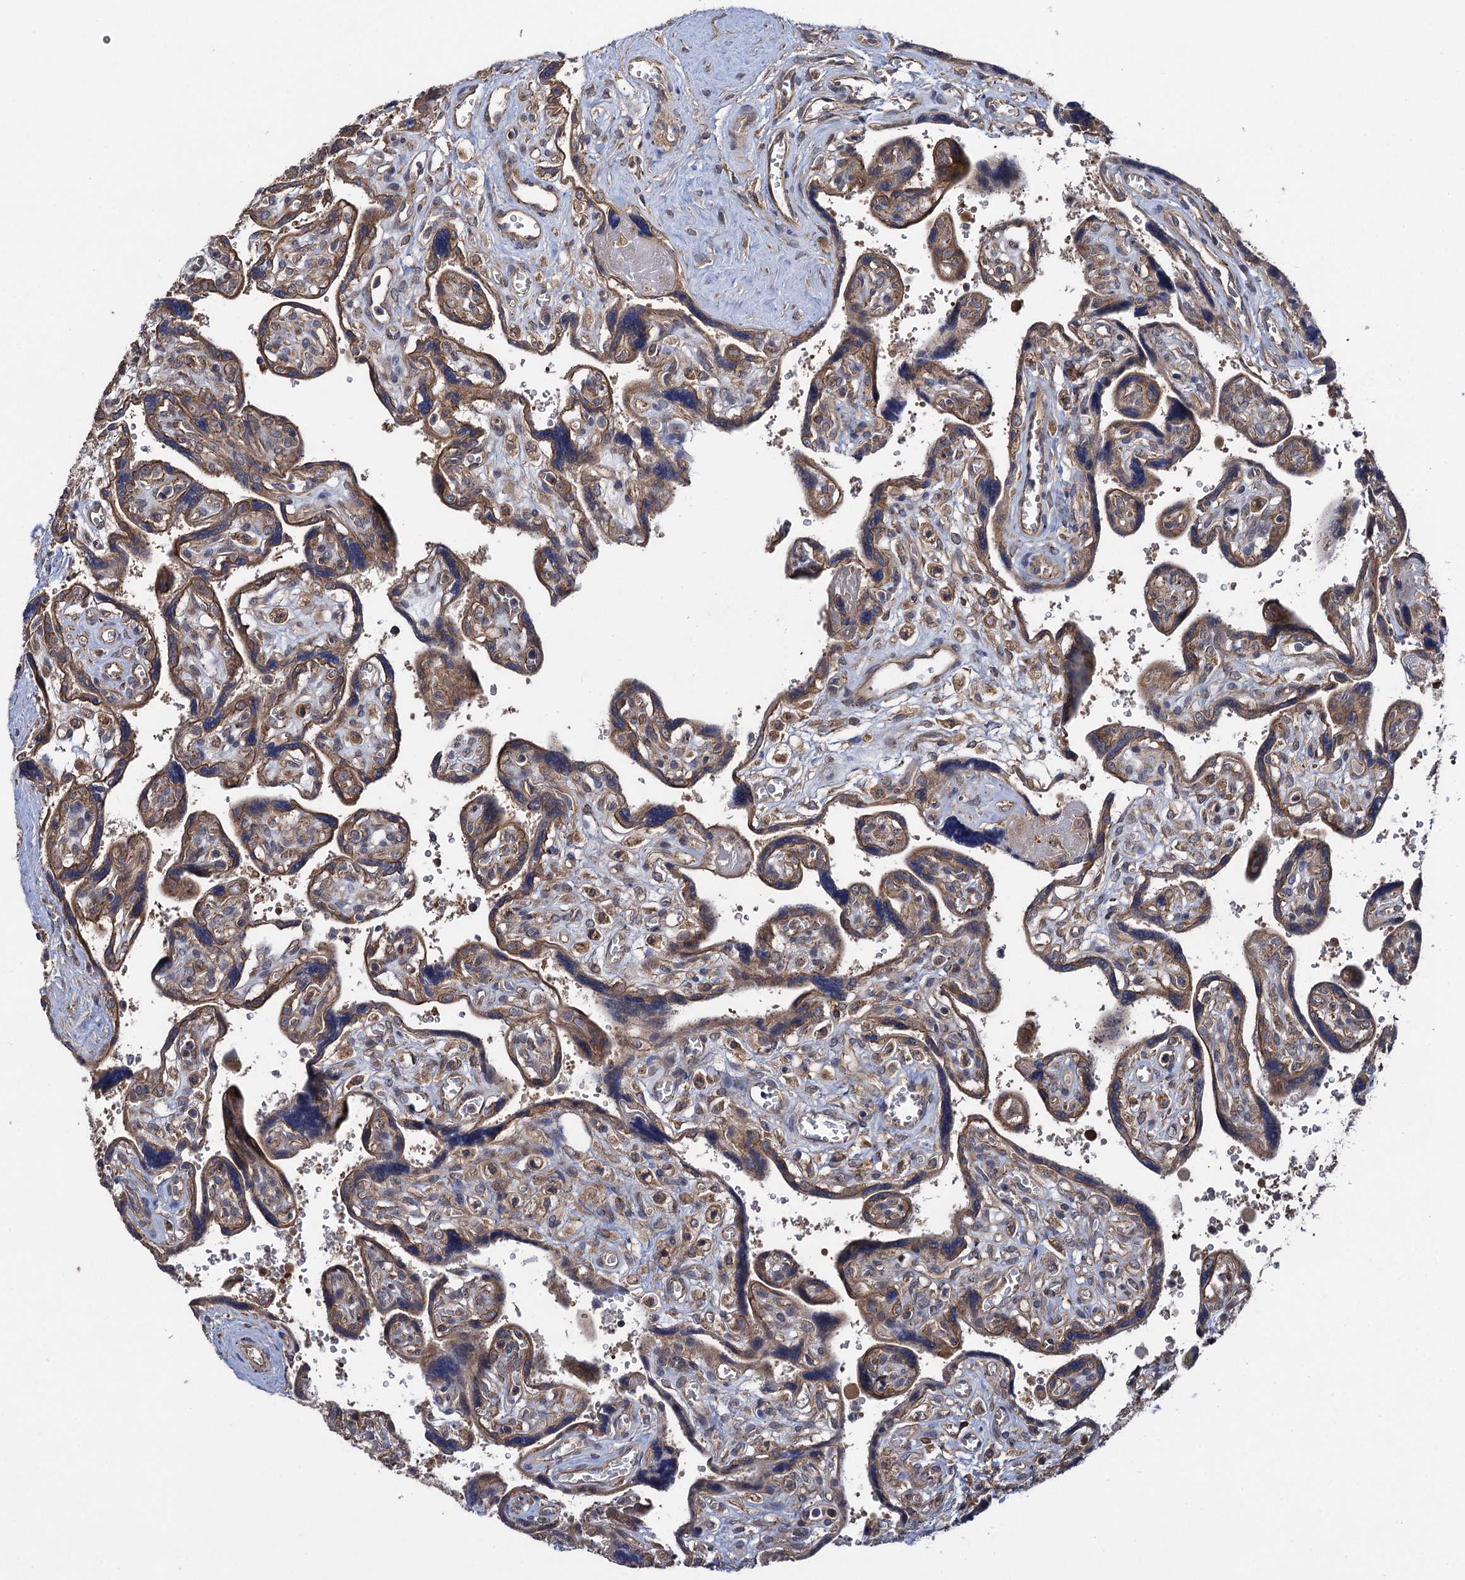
{"staining": {"intensity": "moderate", "quantity": ">75%", "location": "cytoplasmic/membranous"}, "tissue": "placenta", "cell_type": "Trophoblastic cells", "image_type": "normal", "snomed": [{"axis": "morphology", "description": "Normal tissue, NOS"}, {"axis": "topography", "description": "Placenta"}], "caption": "Immunohistochemical staining of normal human placenta shows medium levels of moderate cytoplasmic/membranous positivity in about >75% of trophoblastic cells.", "gene": "HAUS1", "patient": {"sex": "female", "age": 39}}